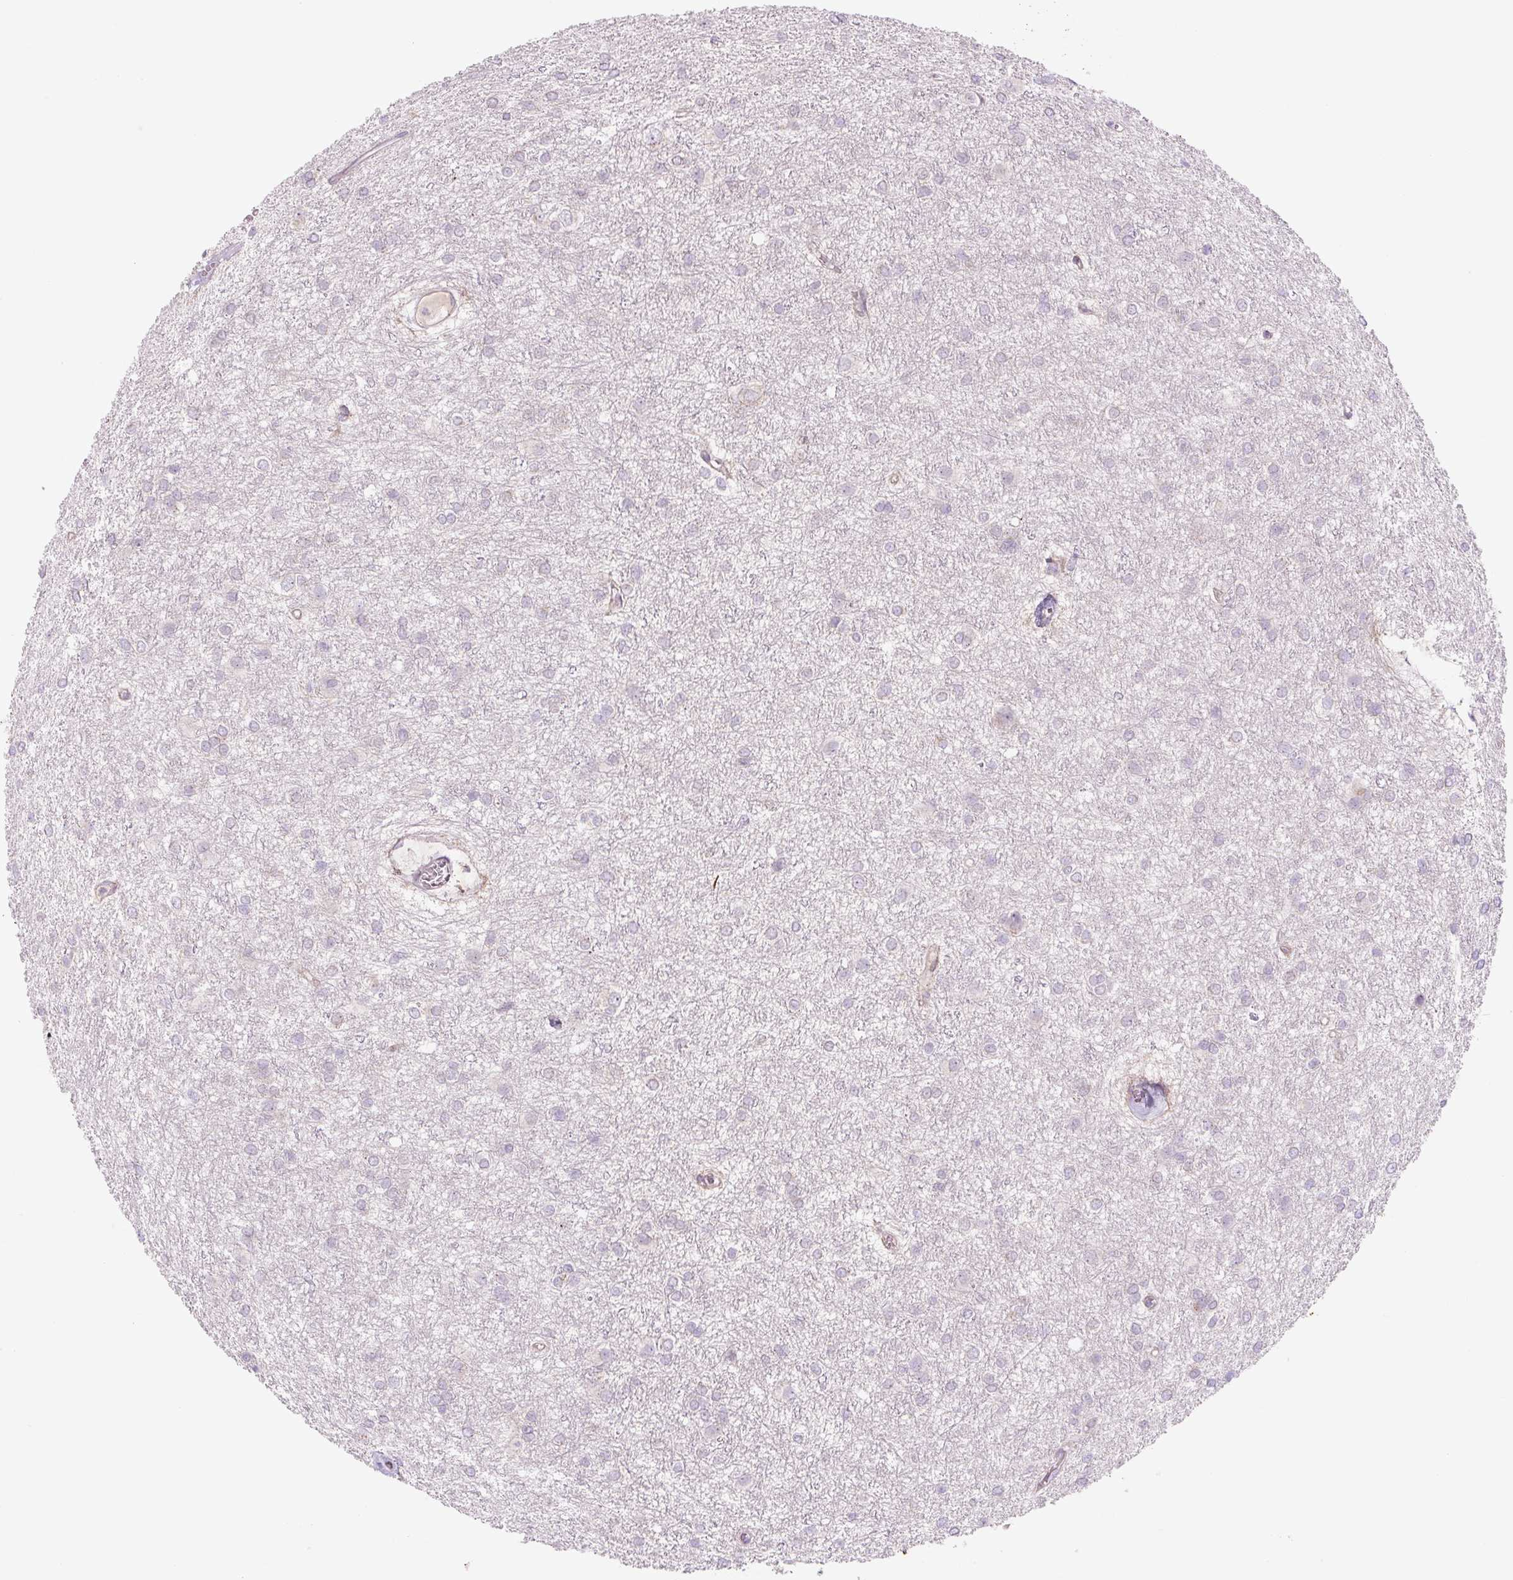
{"staining": {"intensity": "negative", "quantity": "none", "location": "none"}, "tissue": "glioma", "cell_type": "Tumor cells", "image_type": "cancer", "snomed": [{"axis": "morphology", "description": "Glioma, malignant, High grade"}, {"axis": "topography", "description": "Brain"}], "caption": "Human glioma stained for a protein using IHC shows no staining in tumor cells.", "gene": "CCNI2", "patient": {"sex": "female", "age": 50}}